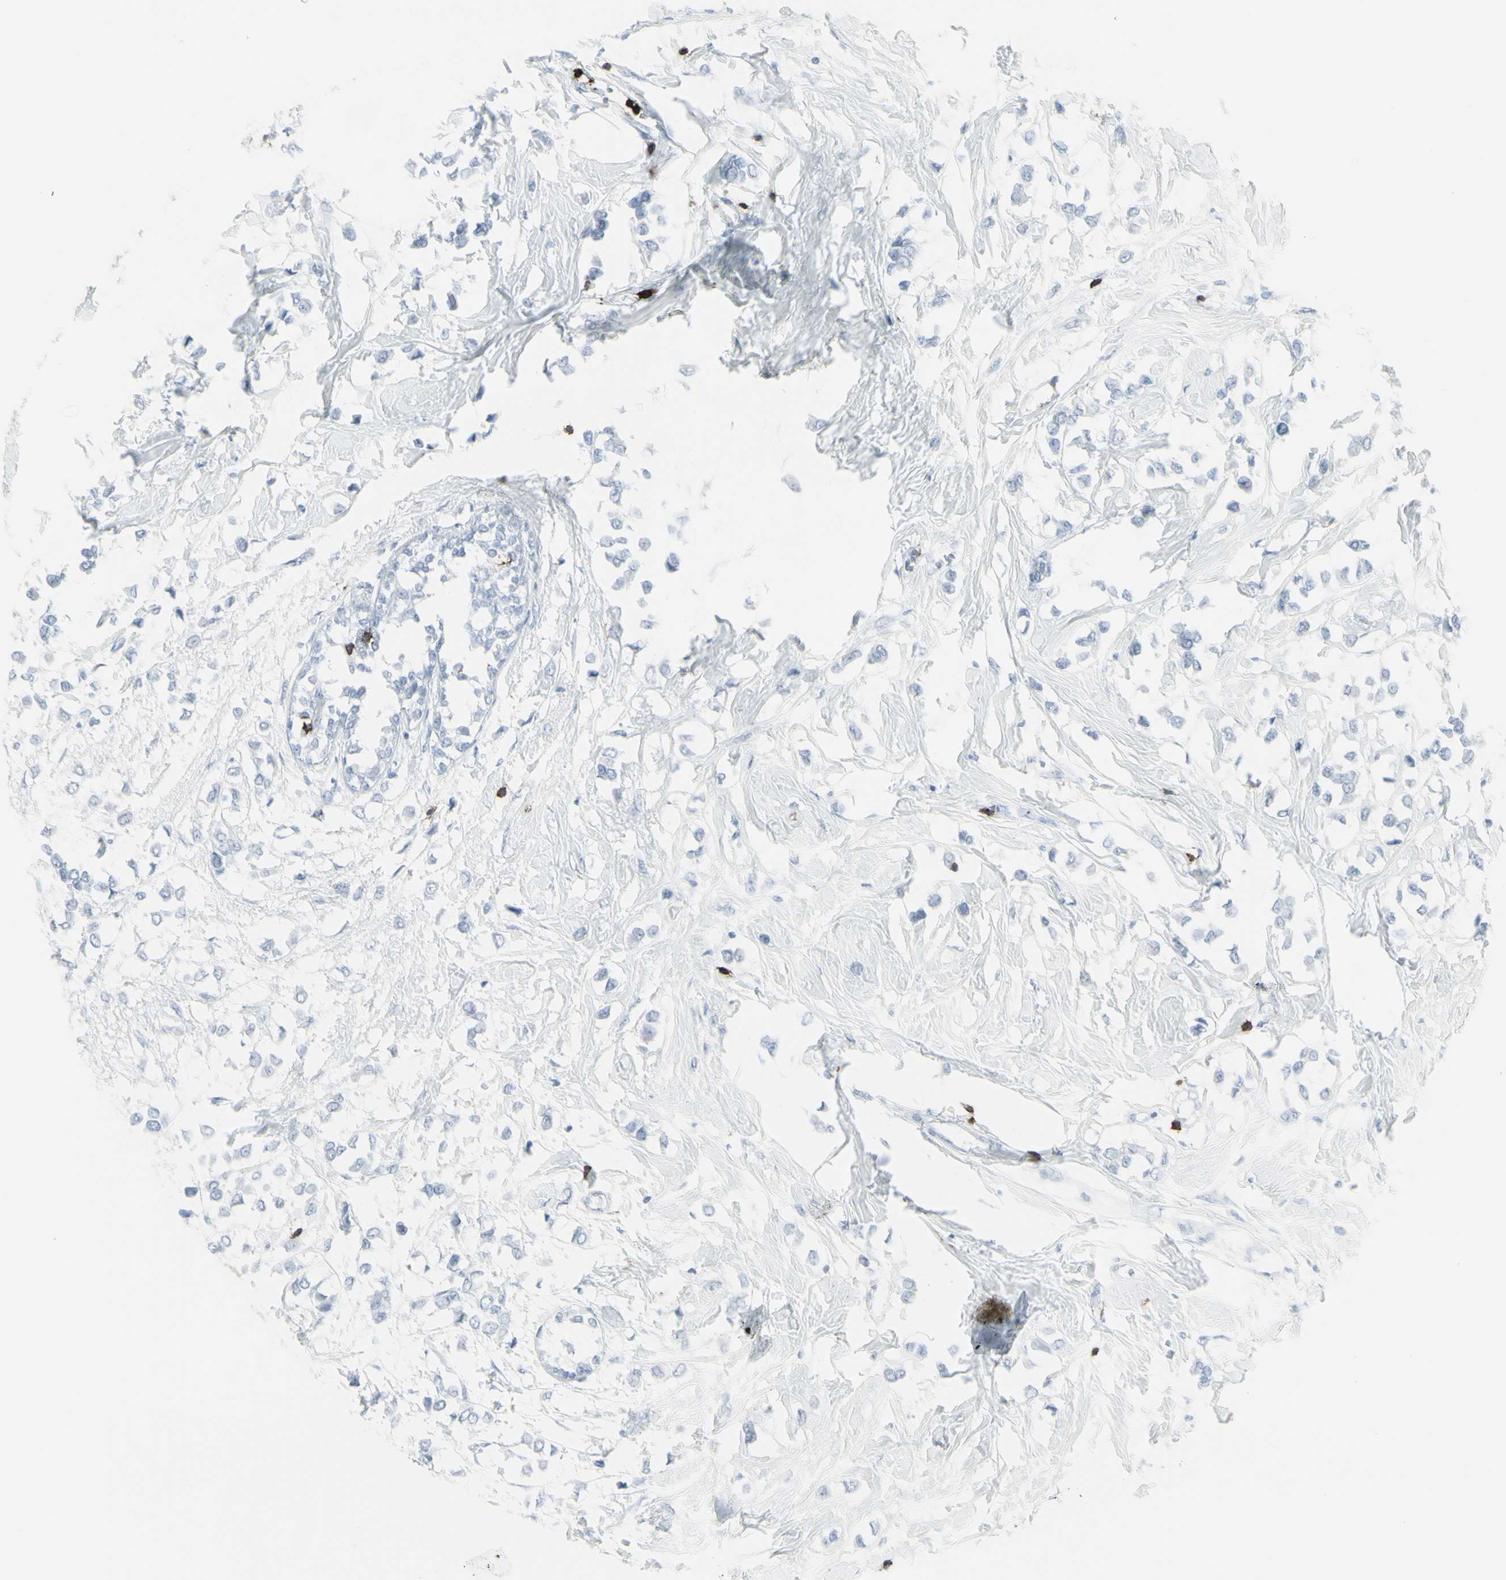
{"staining": {"intensity": "negative", "quantity": "none", "location": "none"}, "tissue": "breast cancer", "cell_type": "Tumor cells", "image_type": "cancer", "snomed": [{"axis": "morphology", "description": "Lobular carcinoma"}, {"axis": "topography", "description": "Breast"}], "caption": "Breast lobular carcinoma was stained to show a protein in brown. There is no significant staining in tumor cells. (Brightfield microscopy of DAB immunohistochemistry (IHC) at high magnification).", "gene": "CD247", "patient": {"sex": "female", "age": 51}}